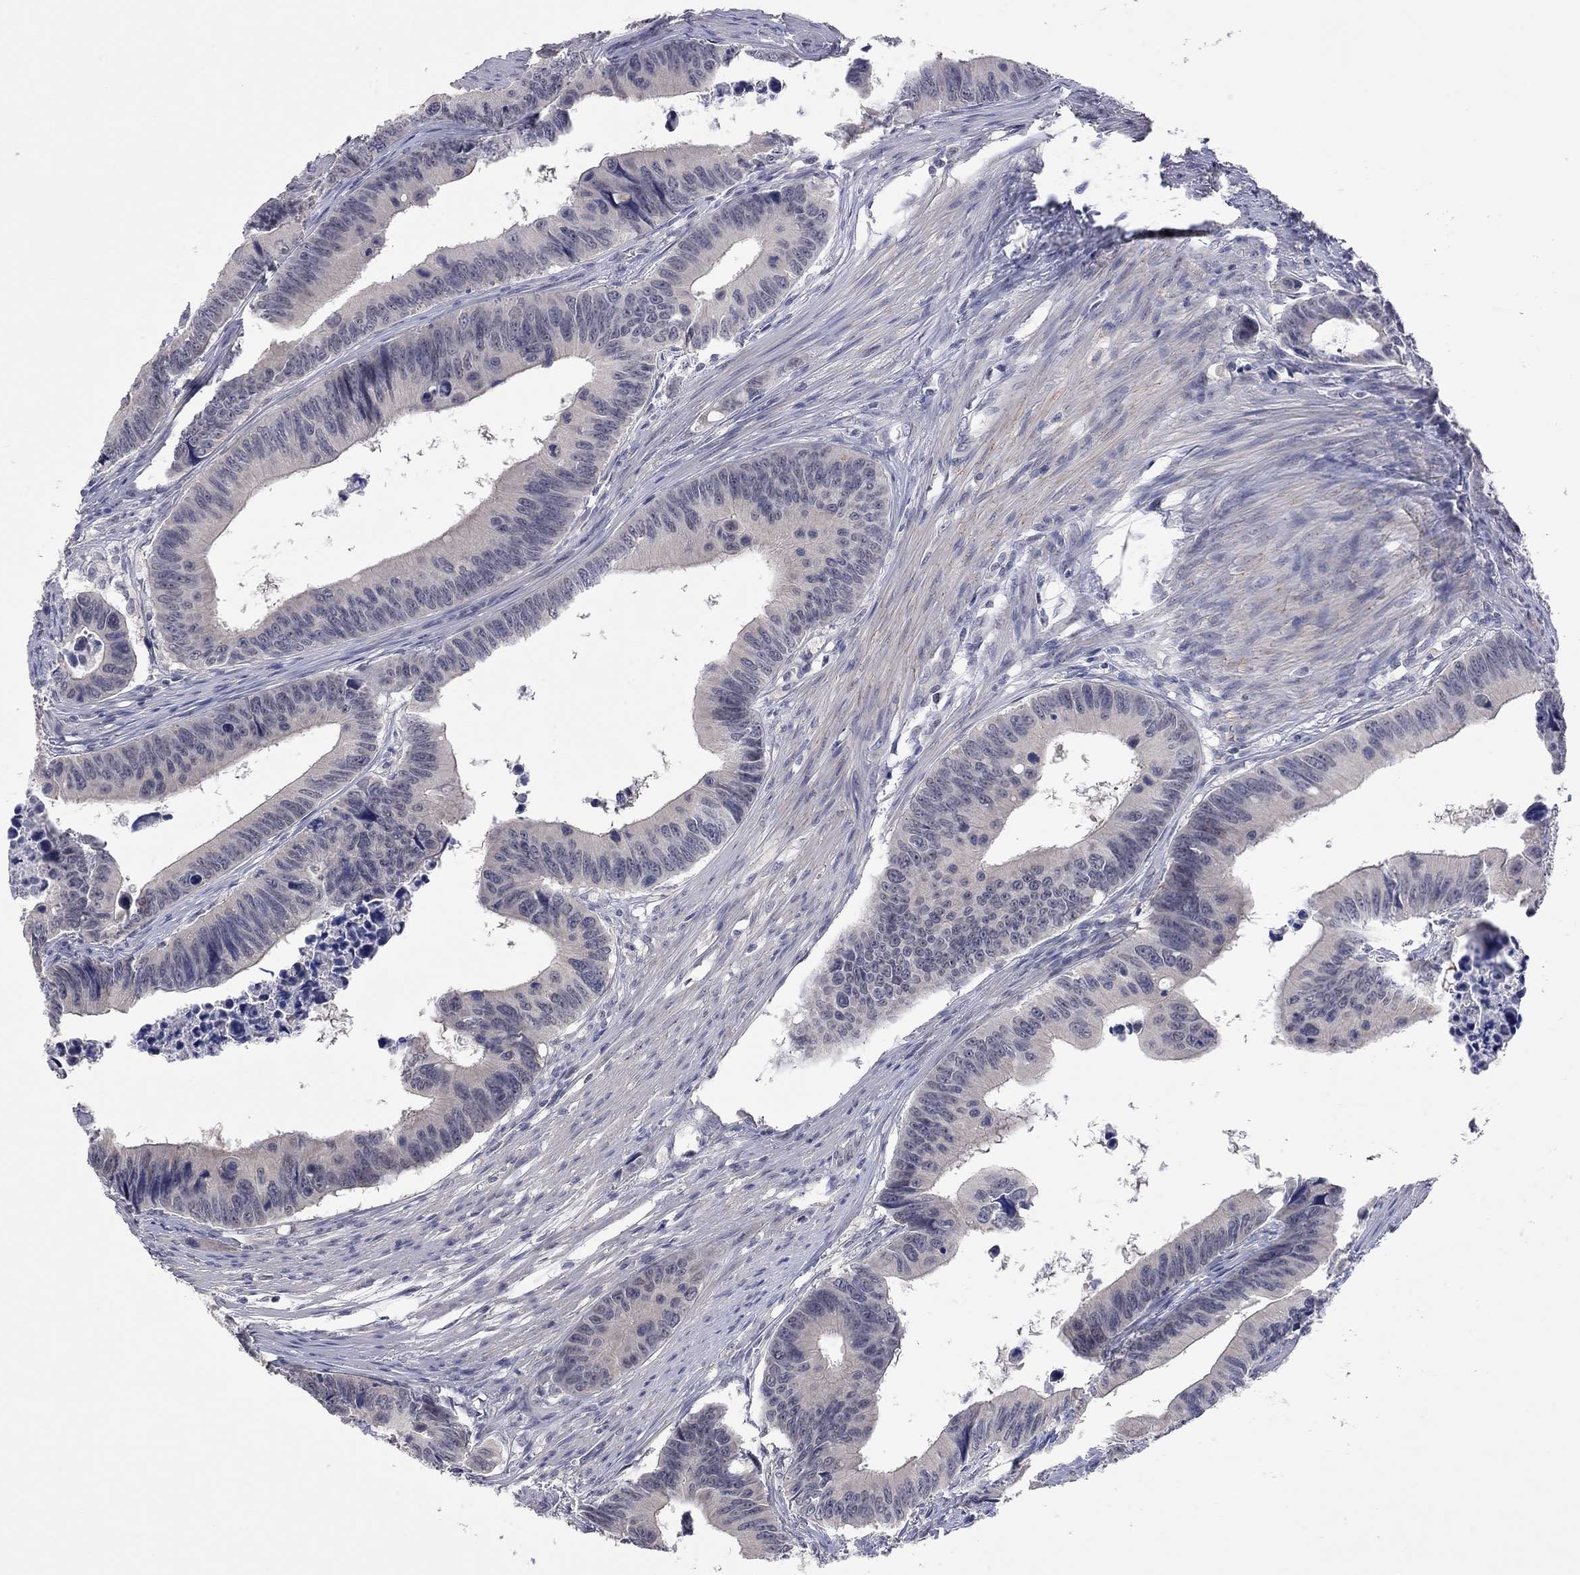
{"staining": {"intensity": "negative", "quantity": "none", "location": "none"}, "tissue": "colorectal cancer", "cell_type": "Tumor cells", "image_type": "cancer", "snomed": [{"axis": "morphology", "description": "Adenocarcinoma, NOS"}, {"axis": "topography", "description": "Colon"}], "caption": "Immunohistochemistry (IHC) of colorectal cancer demonstrates no positivity in tumor cells.", "gene": "FABP12", "patient": {"sex": "female", "age": 87}}